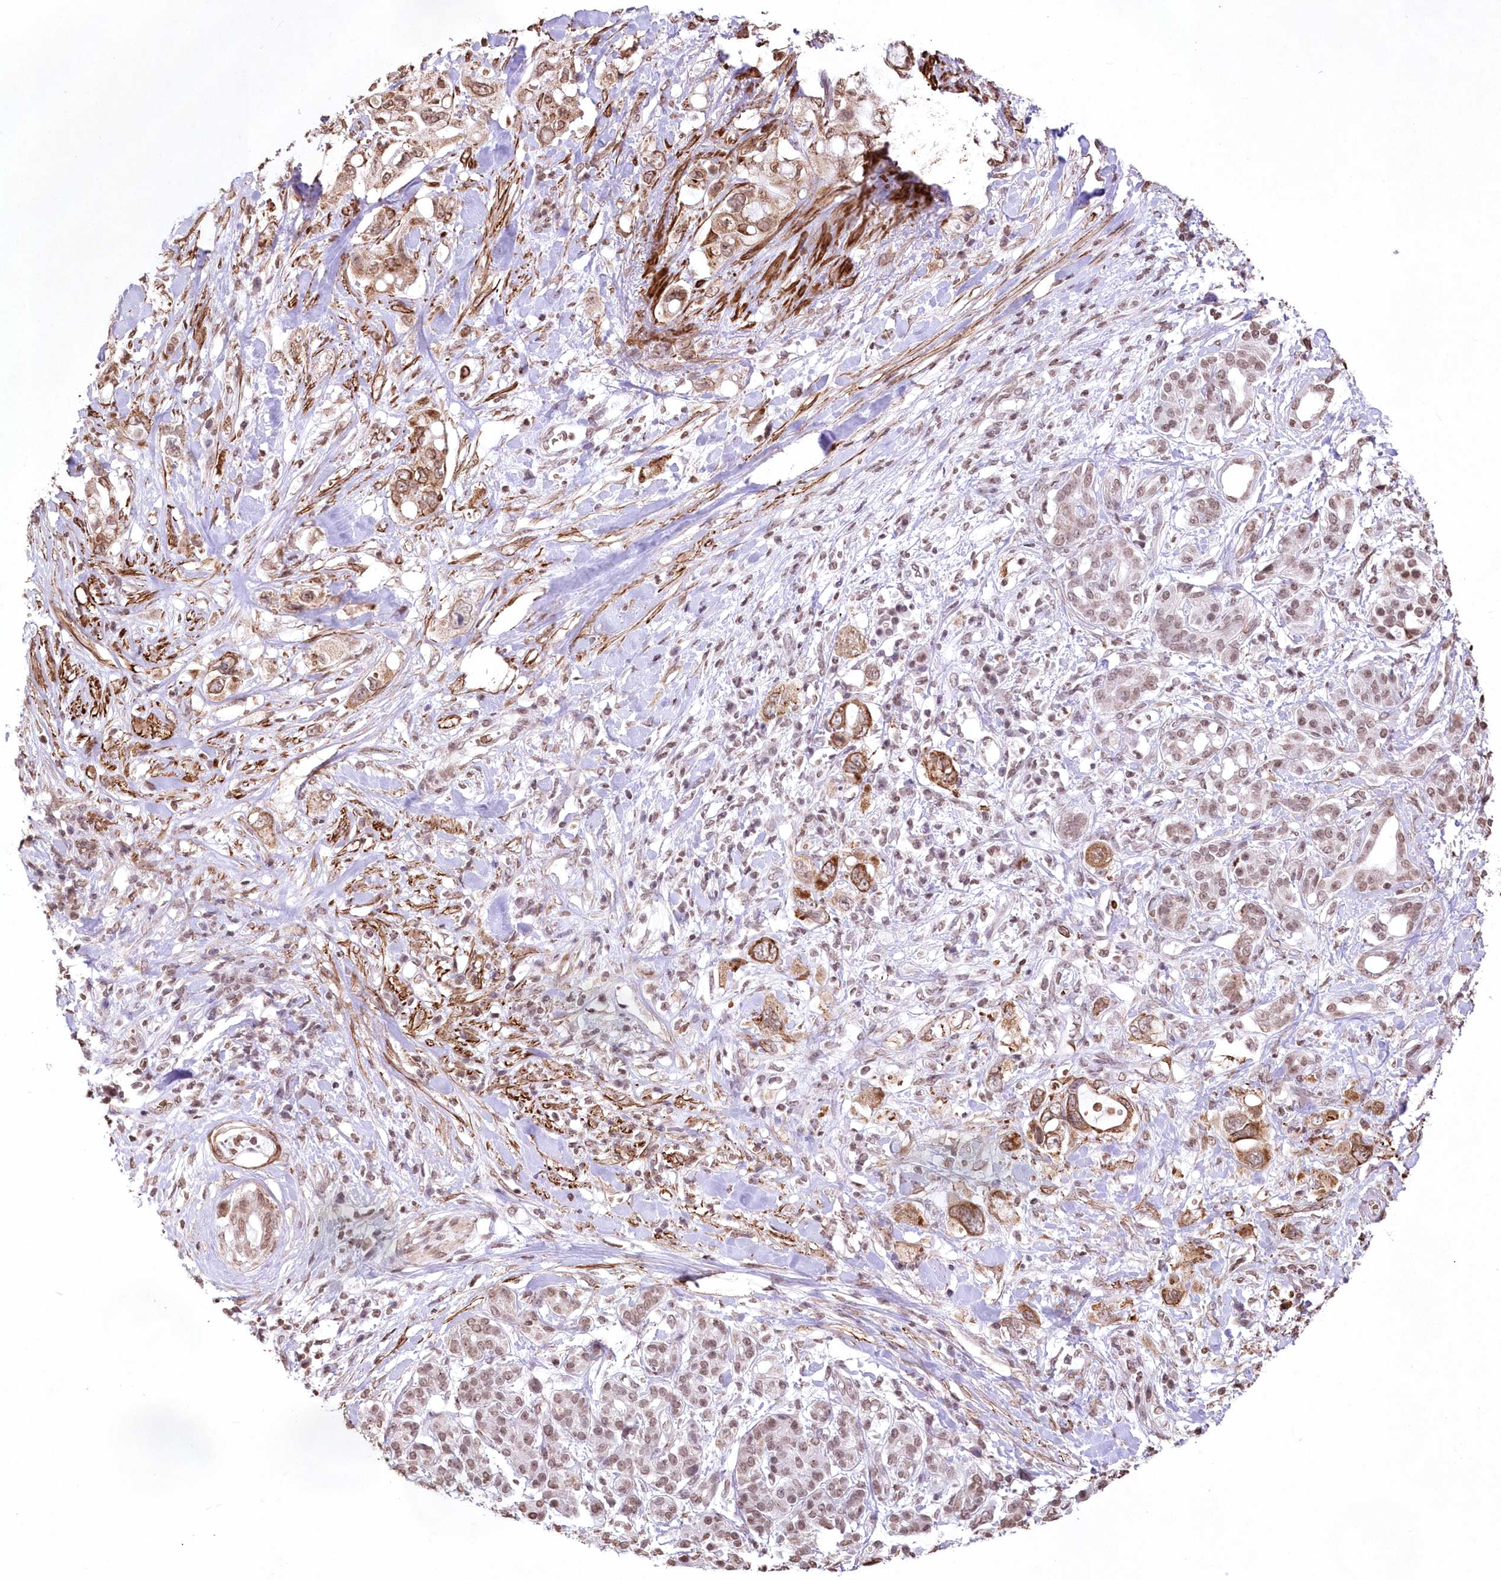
{"staining": {"intensity": "strong", "quantity": "25%-75%", "location": "cytoplasmic/membranous"}, "tissue": "pancreatic cancer", "cell_type": "Tumor cells", "image_type": "cancer", "snomed": [{"axis": "morphology", "description": "Adenocarcinoma, NOS"}, {"axis": "topography", "description": "Pancreas"}], "caption": "Immunohistochemistry micrograph of neoplastic tissue: pancreatic cancer stained using immunohistochemistry reveals high levels of strong protein expression localized specifically in the cytoplasmic/membranous of tumor cells, appearing as a cytoplasmic/membranous brown color.", "gene": "RBM27", "patient": {"sex": "female", "age": 56}}